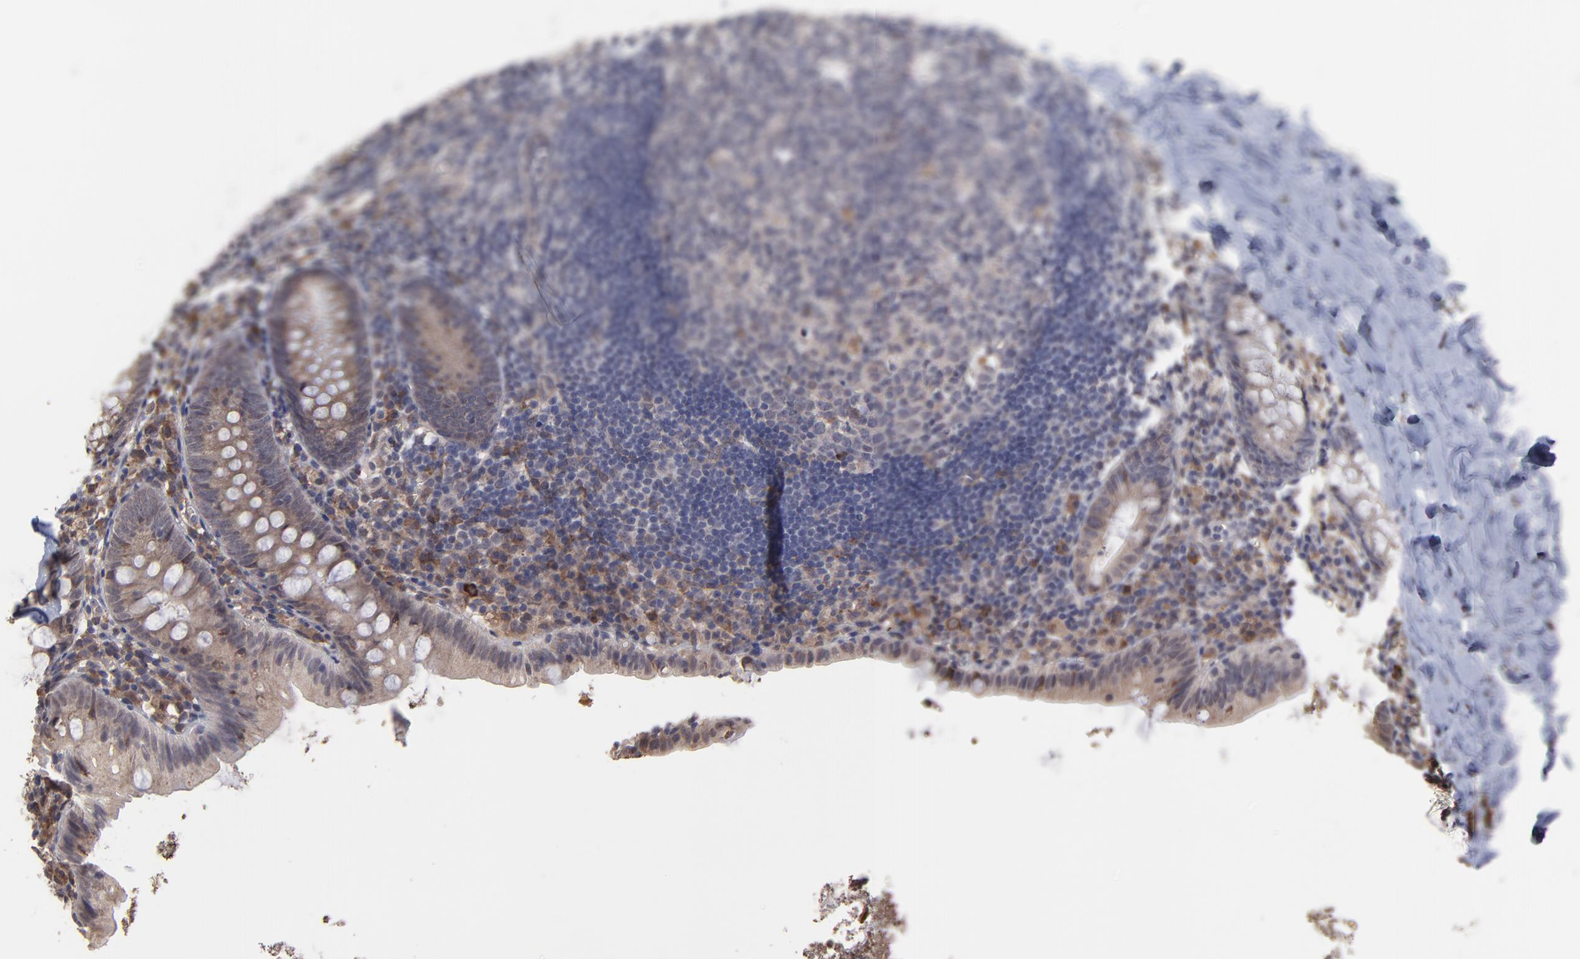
{"staining": {"intensity": "moderate", "quantity": ">75%", "location": "cytoplasmic/membranous"}, "tissue": "appendix", "cell_type": "Glandular cells", "image_type": "normal", "snomed": [{"axis": "morphology", "description": "Normal tissue, NOS"}, {"axis": "topography", "description": "Appendix"}], "caption": "Immunohistochemical staining of benign human appendix reveals >75% levels of moderate cytoplasmic/membranous protein positivity in about >75% of glandular cells. The staining was performed using DAB (3,3'-diaminobenzidine) to visualize the protein expression in brown, while the nuclei were stained in blue with hematoxylin (Magnification: 20x).", "gene": "CHL1", "patient": {"sex": "female", "age": 9}}